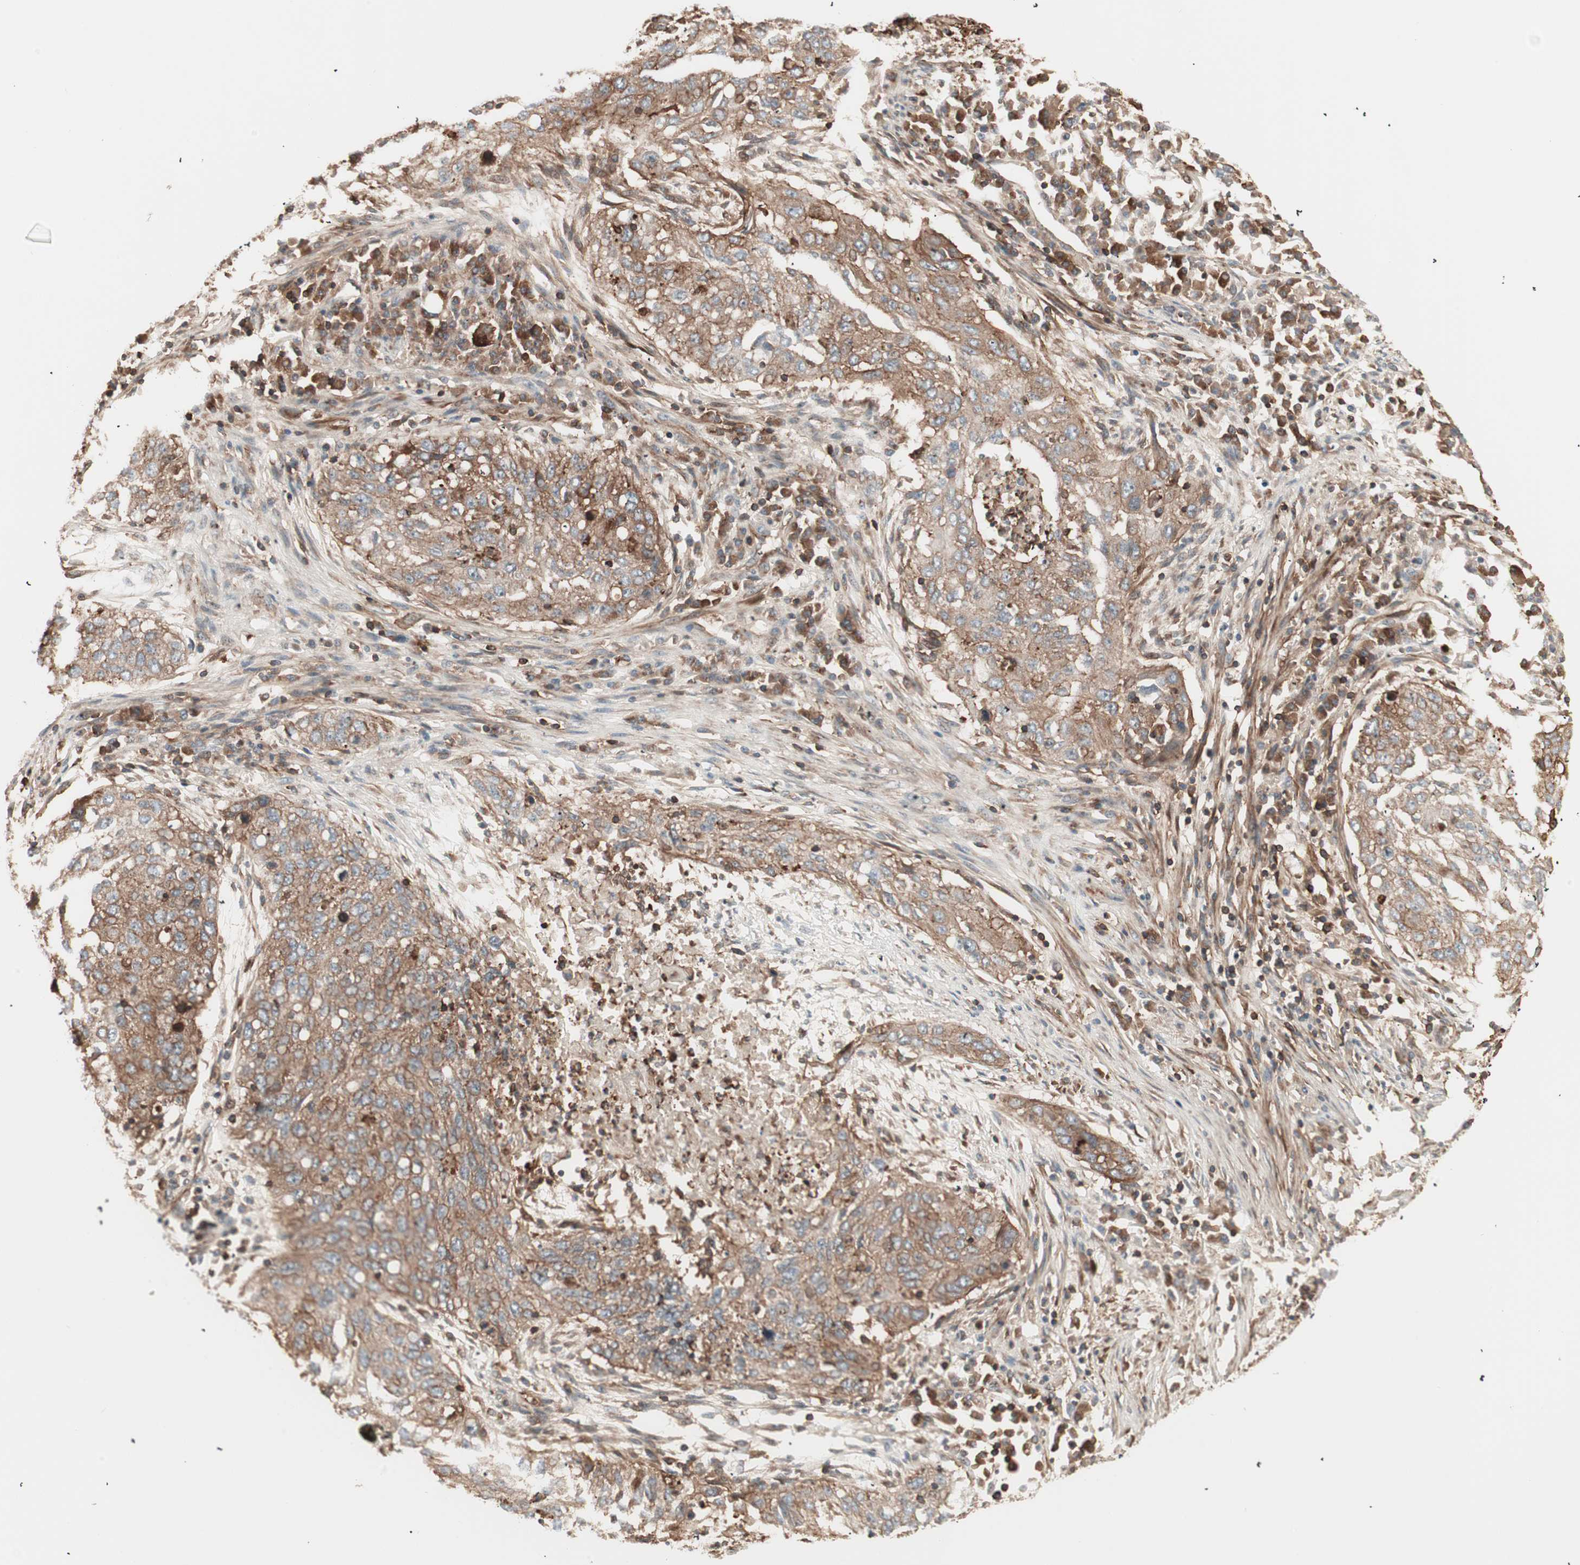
{"staining": {"intensity": "moderate", "quantity": ">75%", "location": "cytoplasmic/membranous"}, "tissue": "lung cancer", "cell_type": "Tumor cells", "image_type": "cancer", "snomed": [{"axis": "morphology", "description": "Squamous cell carcinoma, NOS"}, {"axis": "topography", "description": "Lung"}], "caption": "Brown immunohistochemical staining in lung cancer (squamous cell carcinoma) reveals moderate cytoplasmic/membranous expression in about >75% of tumor cells.", "gene": "TCP11L1", "patient": {"sex": "female", "age": 63}}